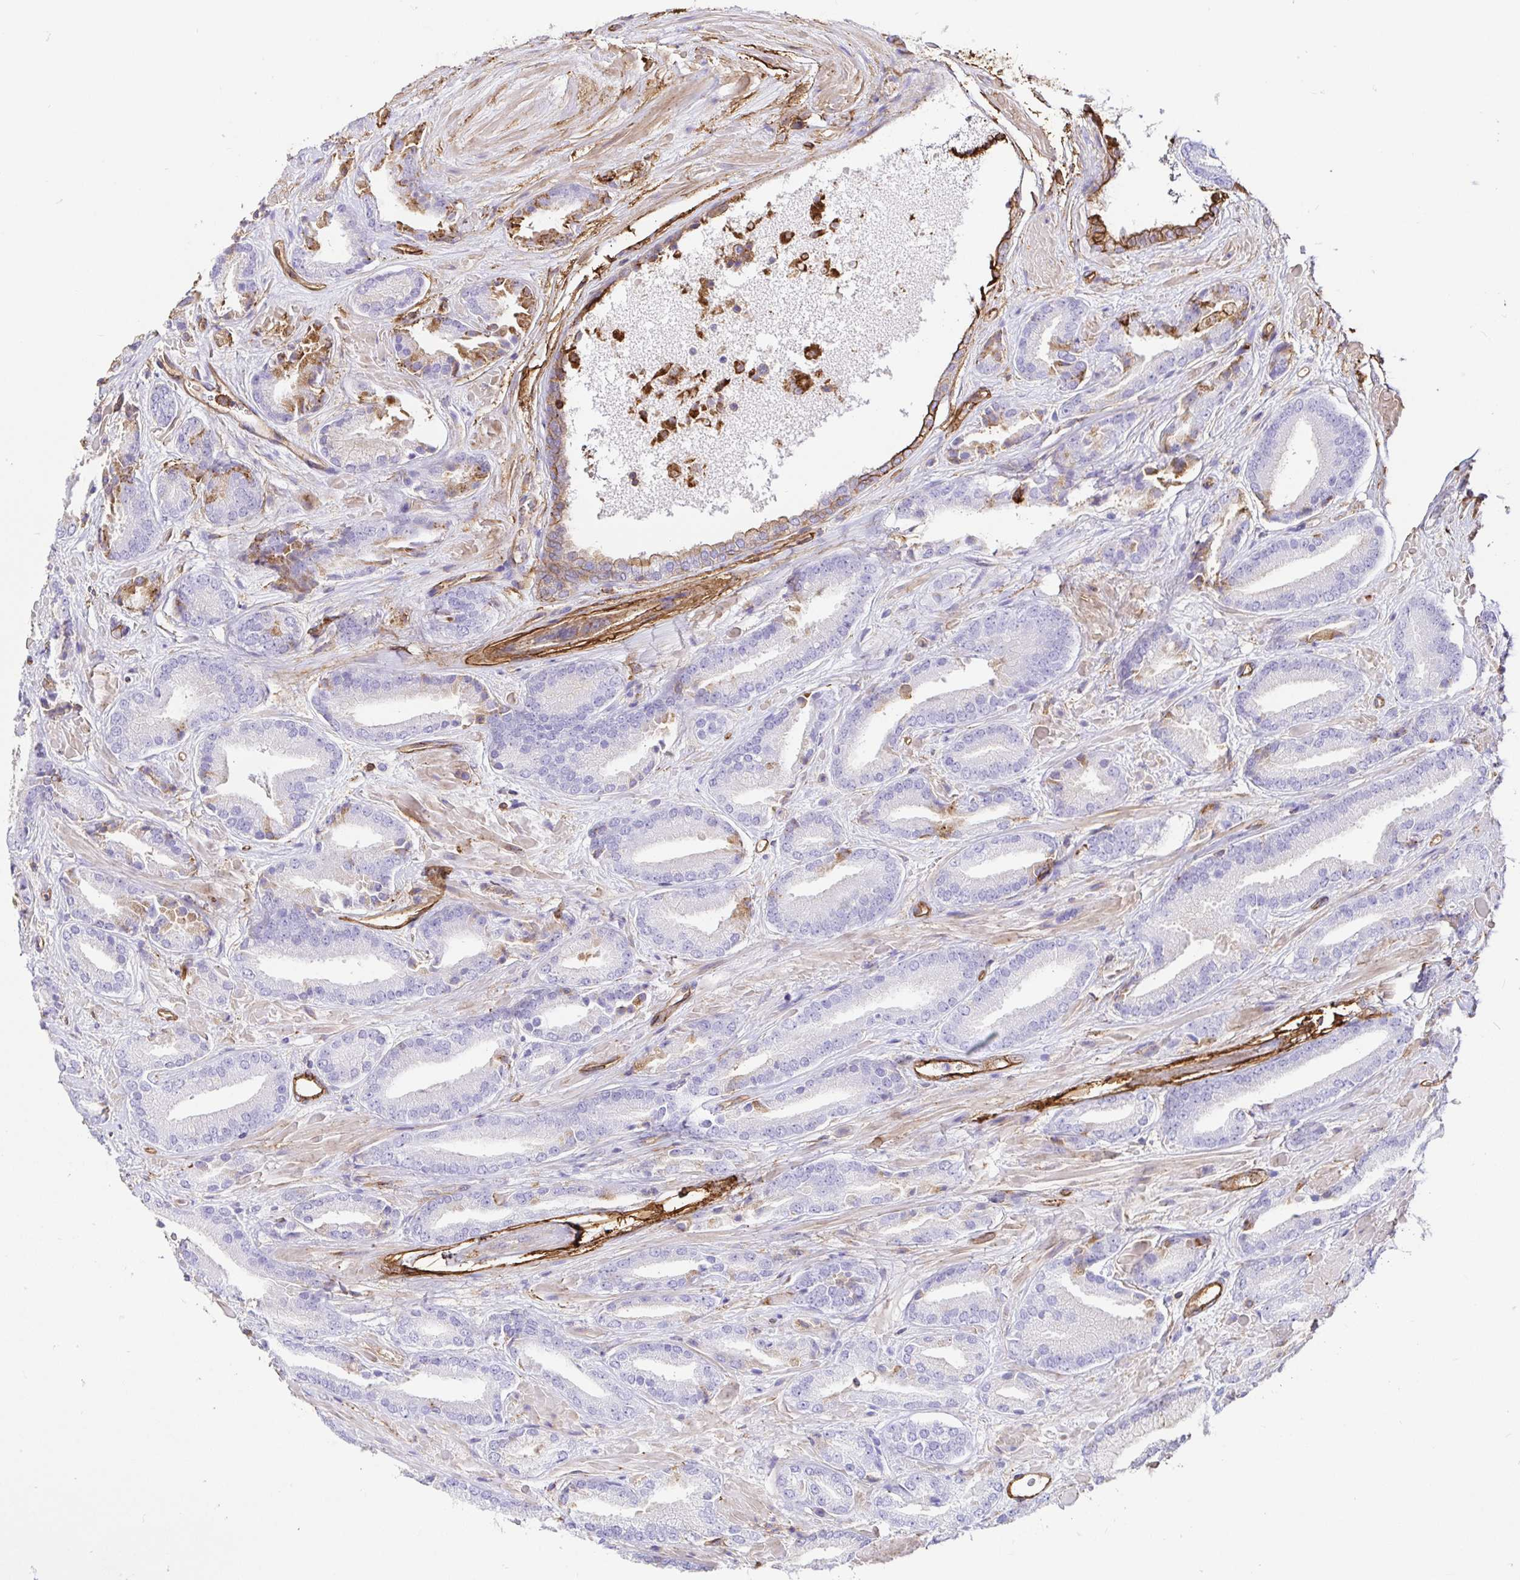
{"staining": {"intensity": "negative", "quantity": "none", "location": "none"}, "tissue": "prostate cancer", "cell_type": "Tumor cells", "image_type": "cancer", "snomed": [{"axis": "morphology", "description": "Adenocarcinoma, High grade"}, {"axis": "topography", "description": "Prostate"}], "caption": "An immunohistochemistry photomicrograph of prostate cancer is shown. There is no staining in tumor cells of prostate cancer.", "gene": "ANXA2", "patient": {"sex": "male", "age": 56}}